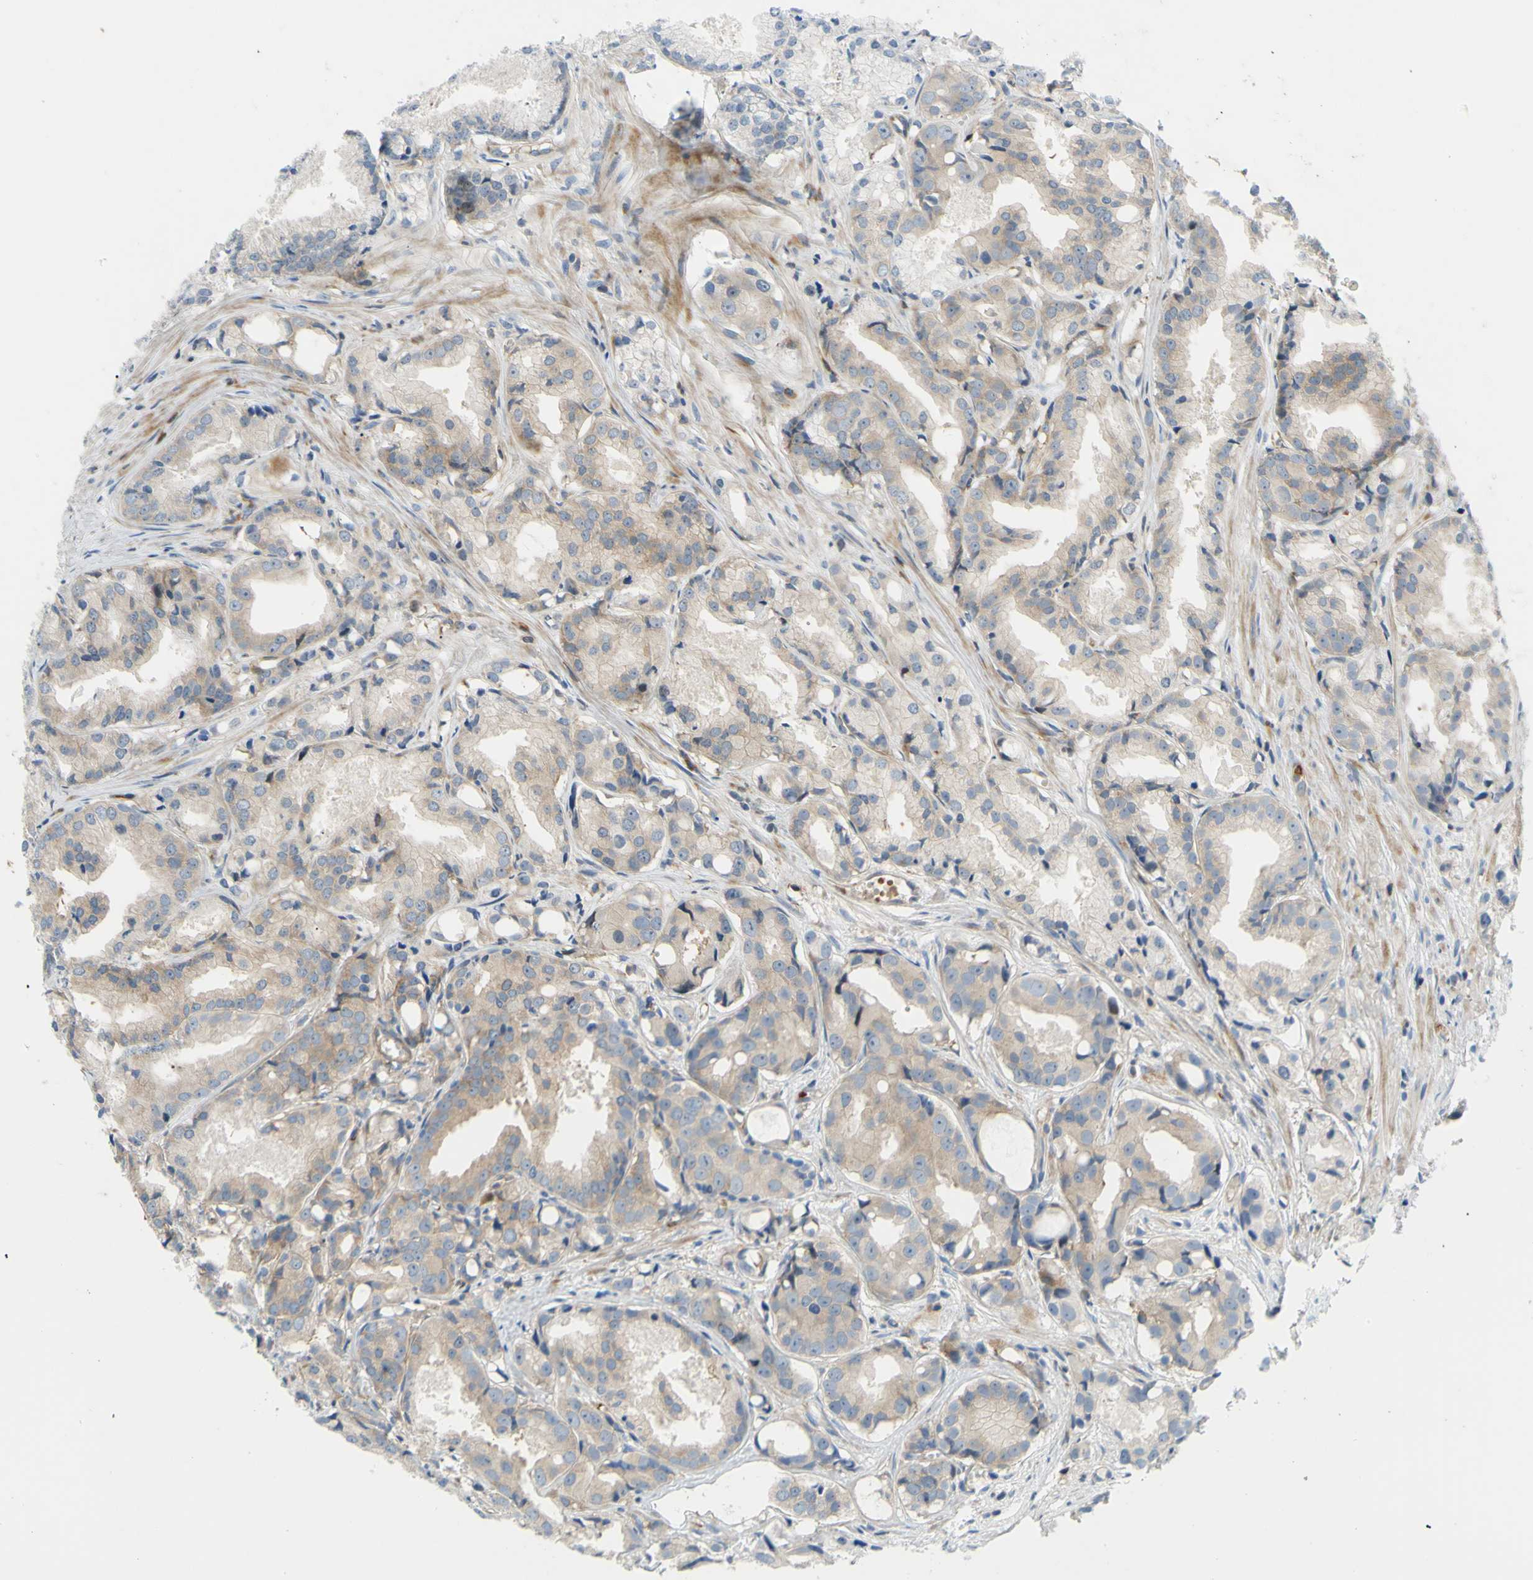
{"staining": {"intensity": "weak", "quantity": "25%-75%", "location": "cytoplasmic/membranous"}, "tissue": "prostate cancer", "cell_type": "Tumor cells", "image_type": "cancer", "snomed": [{"axis": "morphology", "description": "Adenocarcinoma, Low grade"}, {"axis": "topography", "description": "Prostate"}], "caption": "Adenocarcinoma (low-grade) (prostate) stained with a brown dye displays weak cytoplasmic/membranous positive expression in about 25%-75% of tumor cells.", "gene": "PAK2", "patient": {"sex": "male", "age": 72}}